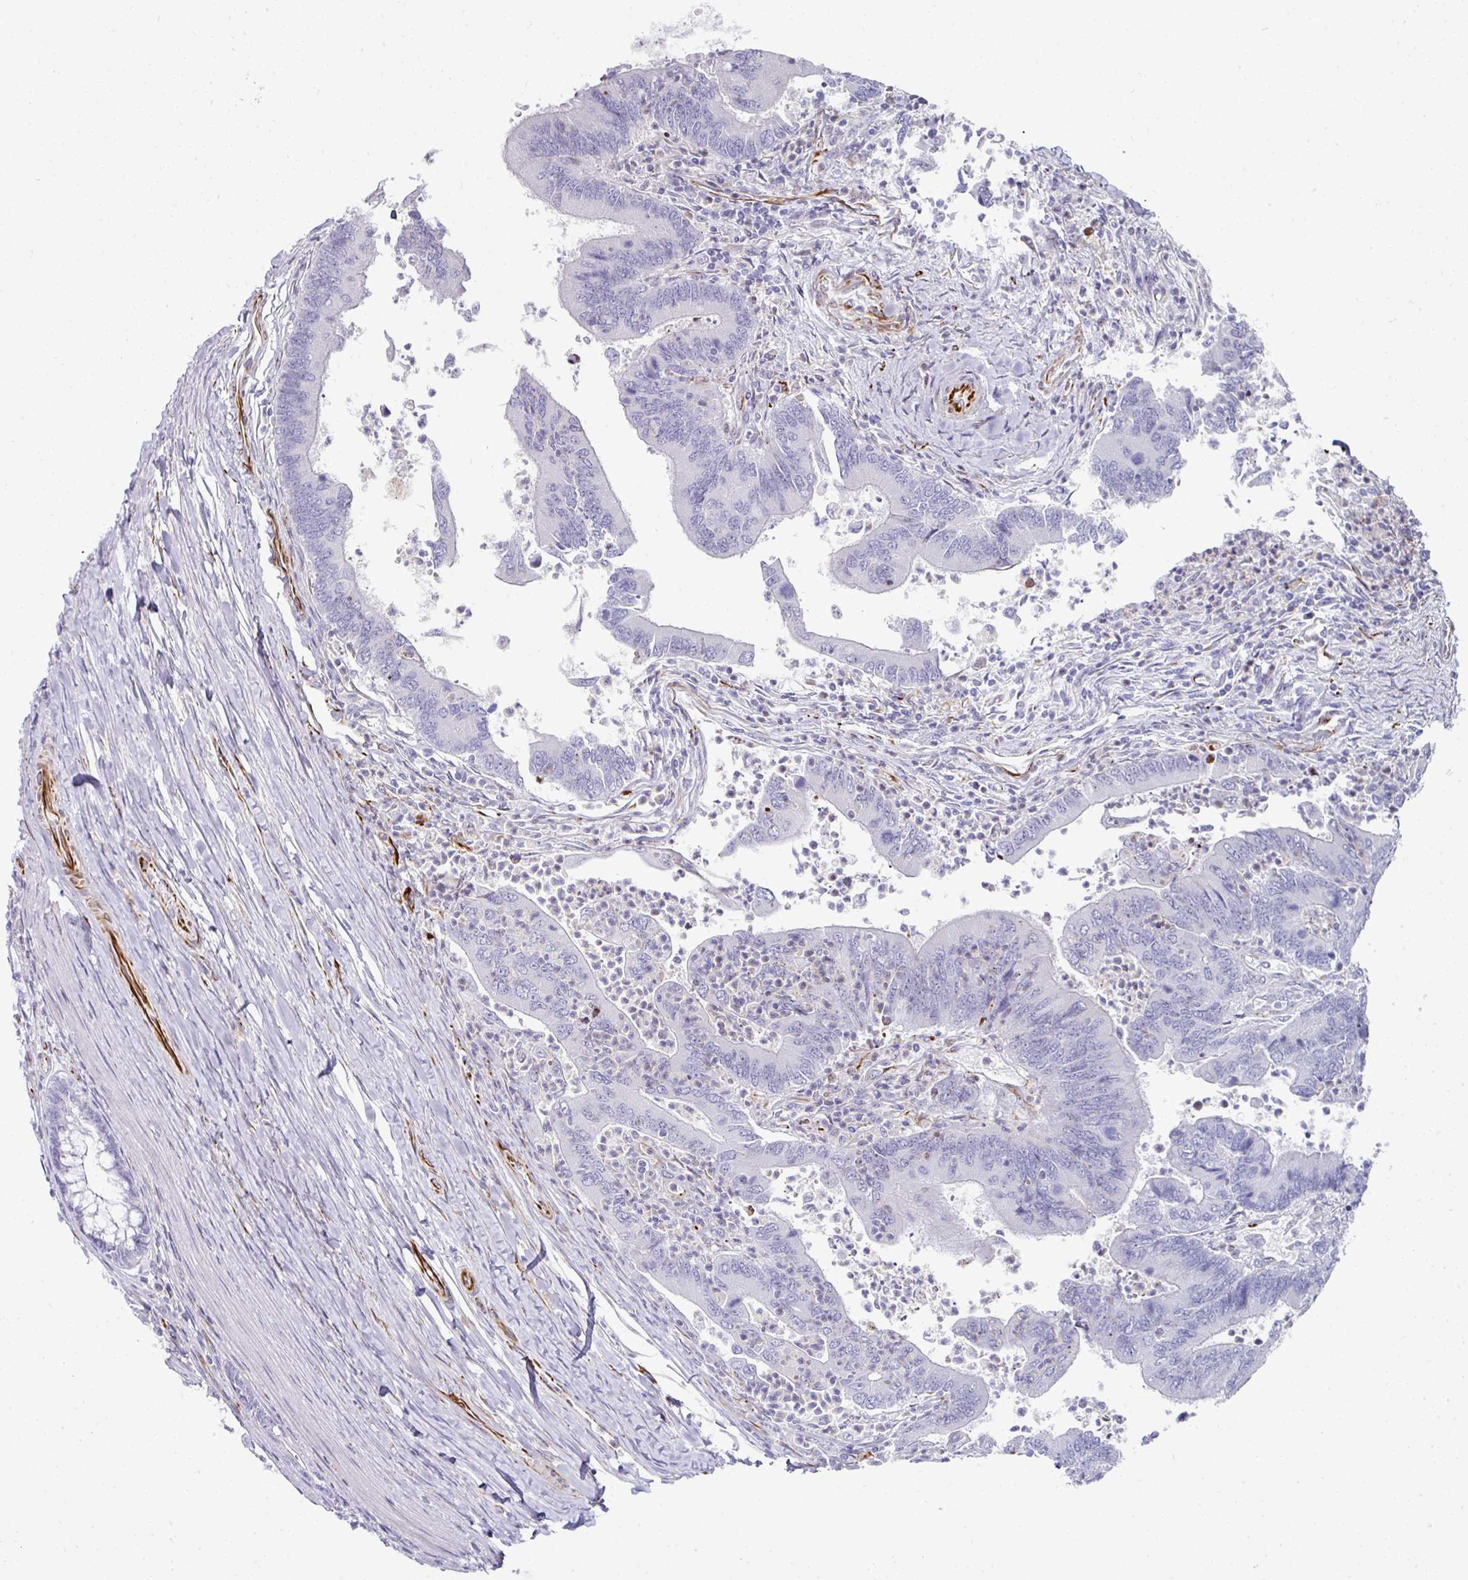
{"staining": {"intensity": "negative", "quantity": "none", "location": "none"}, "tissue": "colorectal cancer", "cell_type": "Tumor cells", "image_type": "cancer", "snomed": [{"axis": "morphology", "description": "Adenocarcinoma, NOS"}, {"axis": "topography", "description": "Colon"}], "caption": "Immunohistochemistry (IHC) of adenocarcinoma (colorectal) reveals no expression in tumor cells.", "gene": "TMPRSS9", "patient": {"sex": "female", "age": 67}}